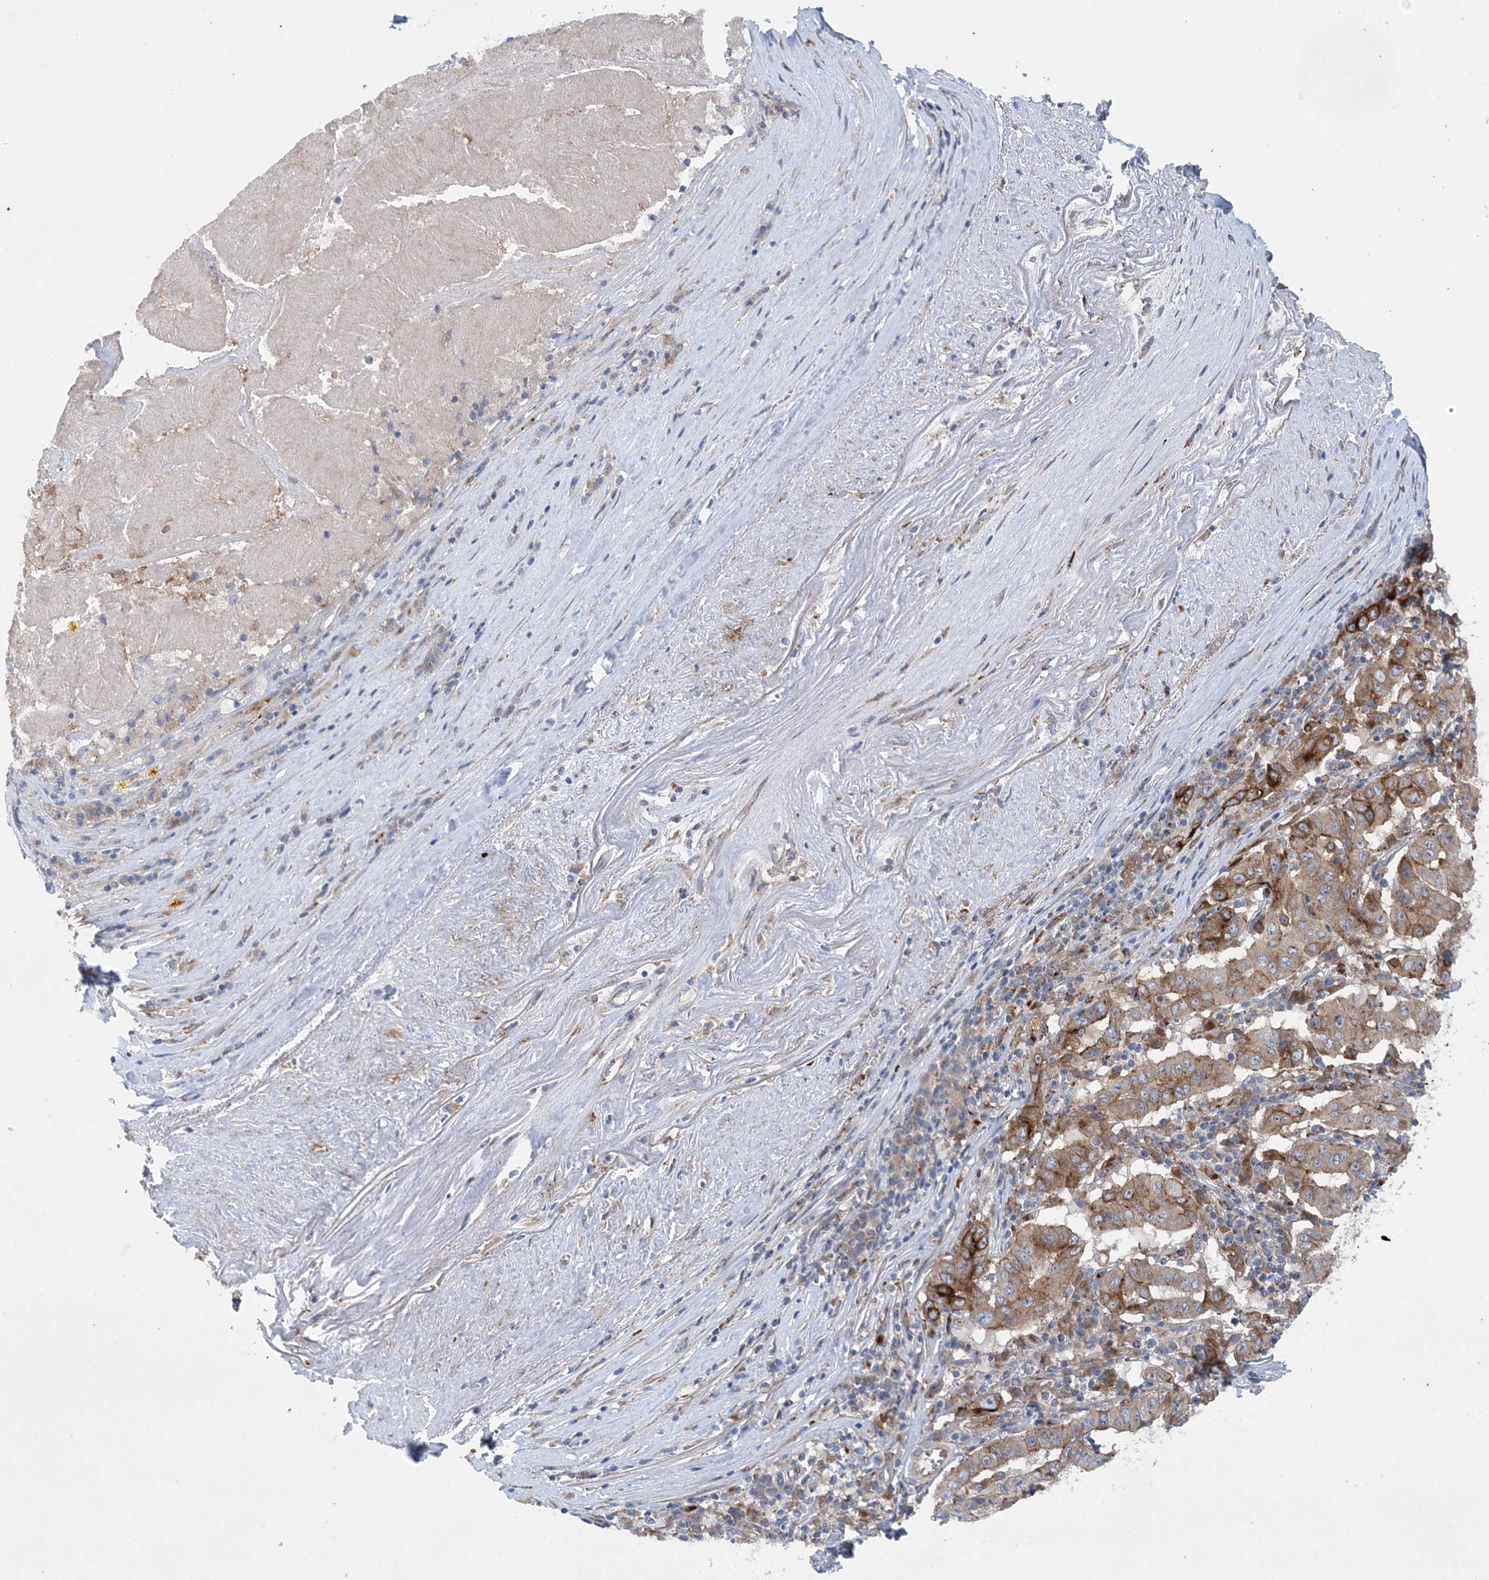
{"staining": {"intensity": "strong", "quantity": "25%-75%", "location": "cytoplasmic/membranous"}, "tissue": "pancreatic cancer", "cell_type": "Tumor cells", "image_type": "cancer", "snomed": [{"axis": "morphology", "description": "Adenocarcinoma, NOS"}, {"axis": "topography", "description": "Pancreas"}], "caption": "Pancreatic cancer was stained to show a protein in brown. There is high levels of strong cytoplasmic/membranous expression in about 25%-75% of tumor cells. (DAB = brown stain, brightfield microscopy at high magnification).", "gene": "PTTG1IP", "patient": {"sex": "male", "age": 63}}